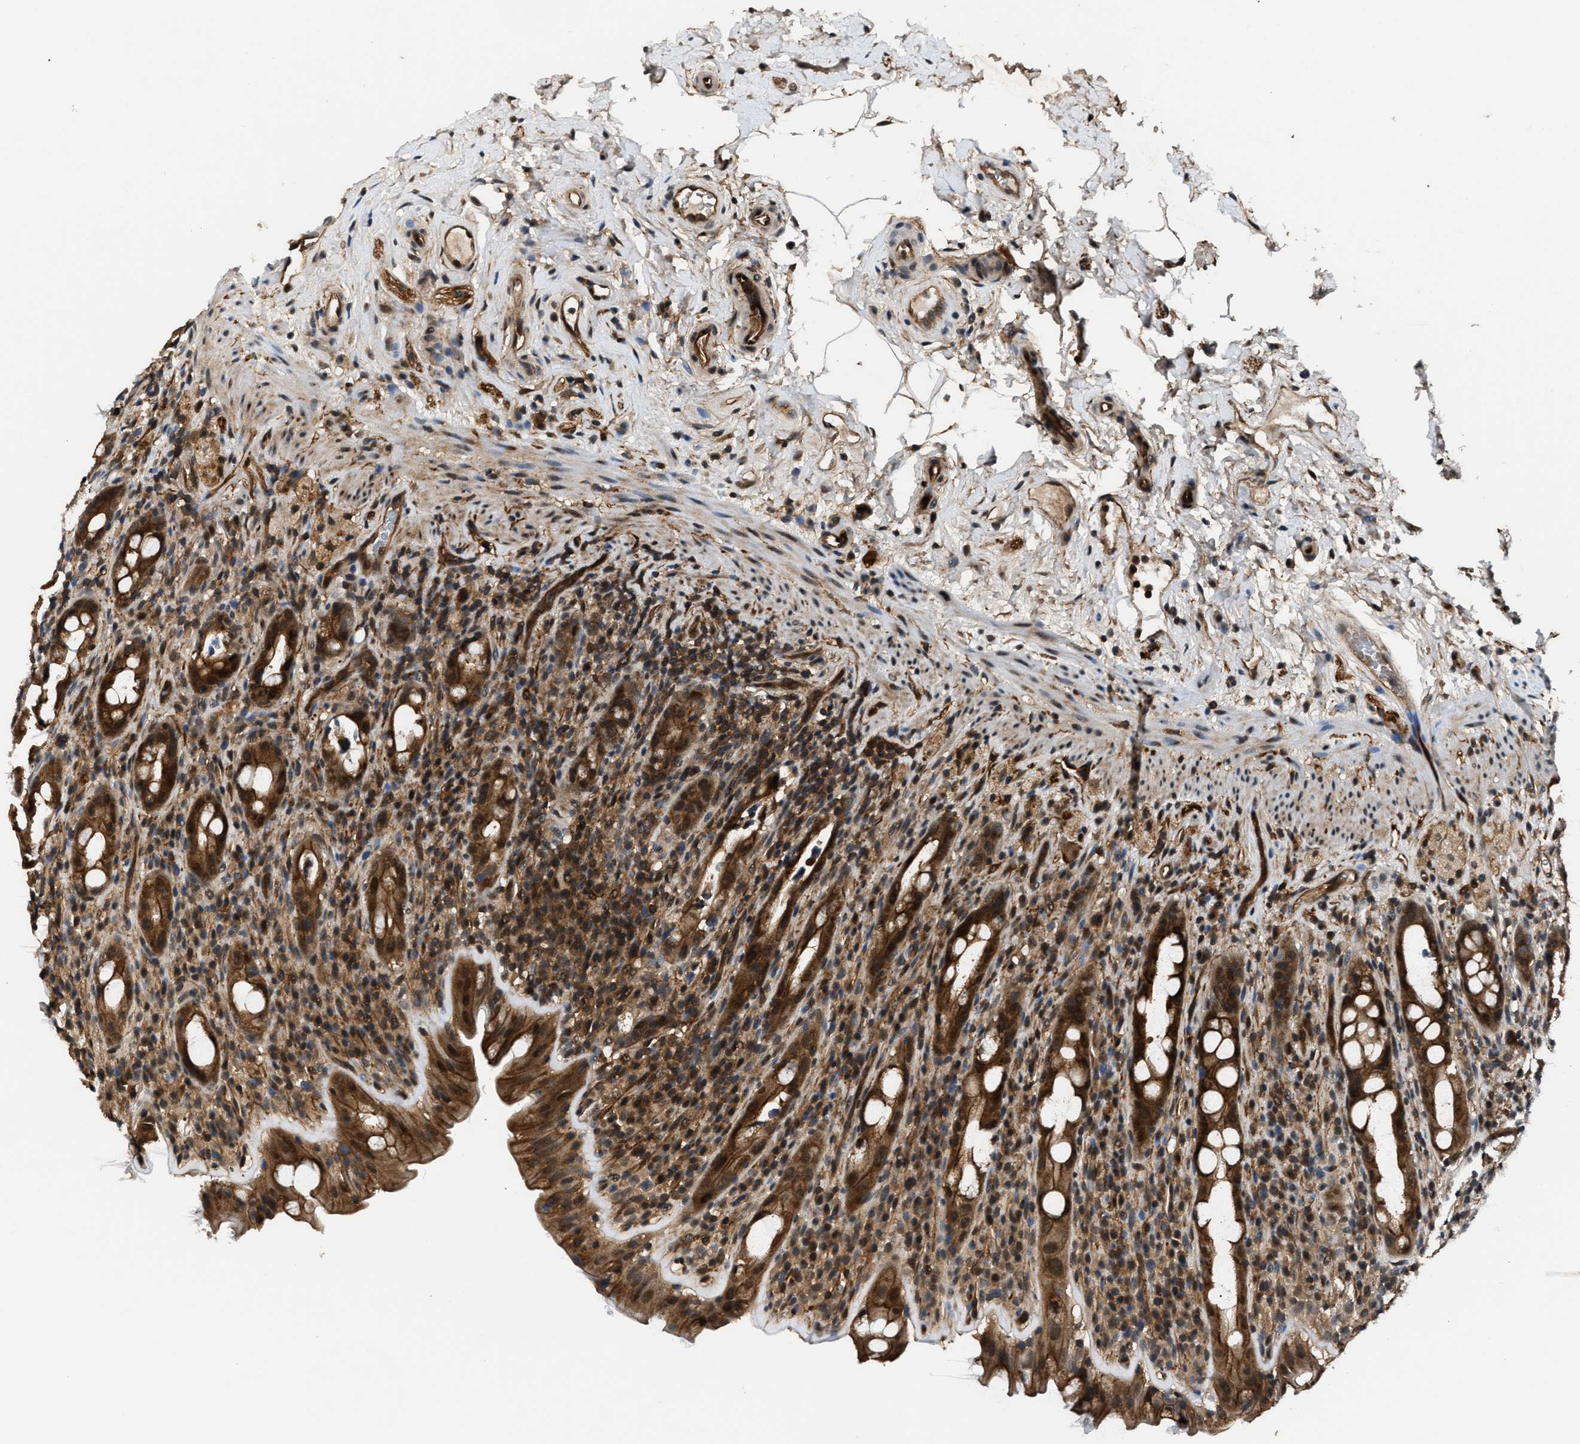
{"staining": {"intensity": "strong", "quantity": ">75%", "location": "cytoplasmic/membranous,nuclear"}, "tissue": "rectum", "cell_type": "Glandular cells", "image_type": "normal", "snomed": [{"axis": "morphology", "description": "Normal tissue, NOS"}, {"axis": "topography", "description": "Rectum"}], "caption": "Immunohistochemistry image of normal rectum stained for a protein (brown), which shows high levels of strong cytoplasmic/membranous,nuclear positivity in about >75% of glandular cells.", "gene": "COPS2", "patient": {"sex": "male", "age": 44}}